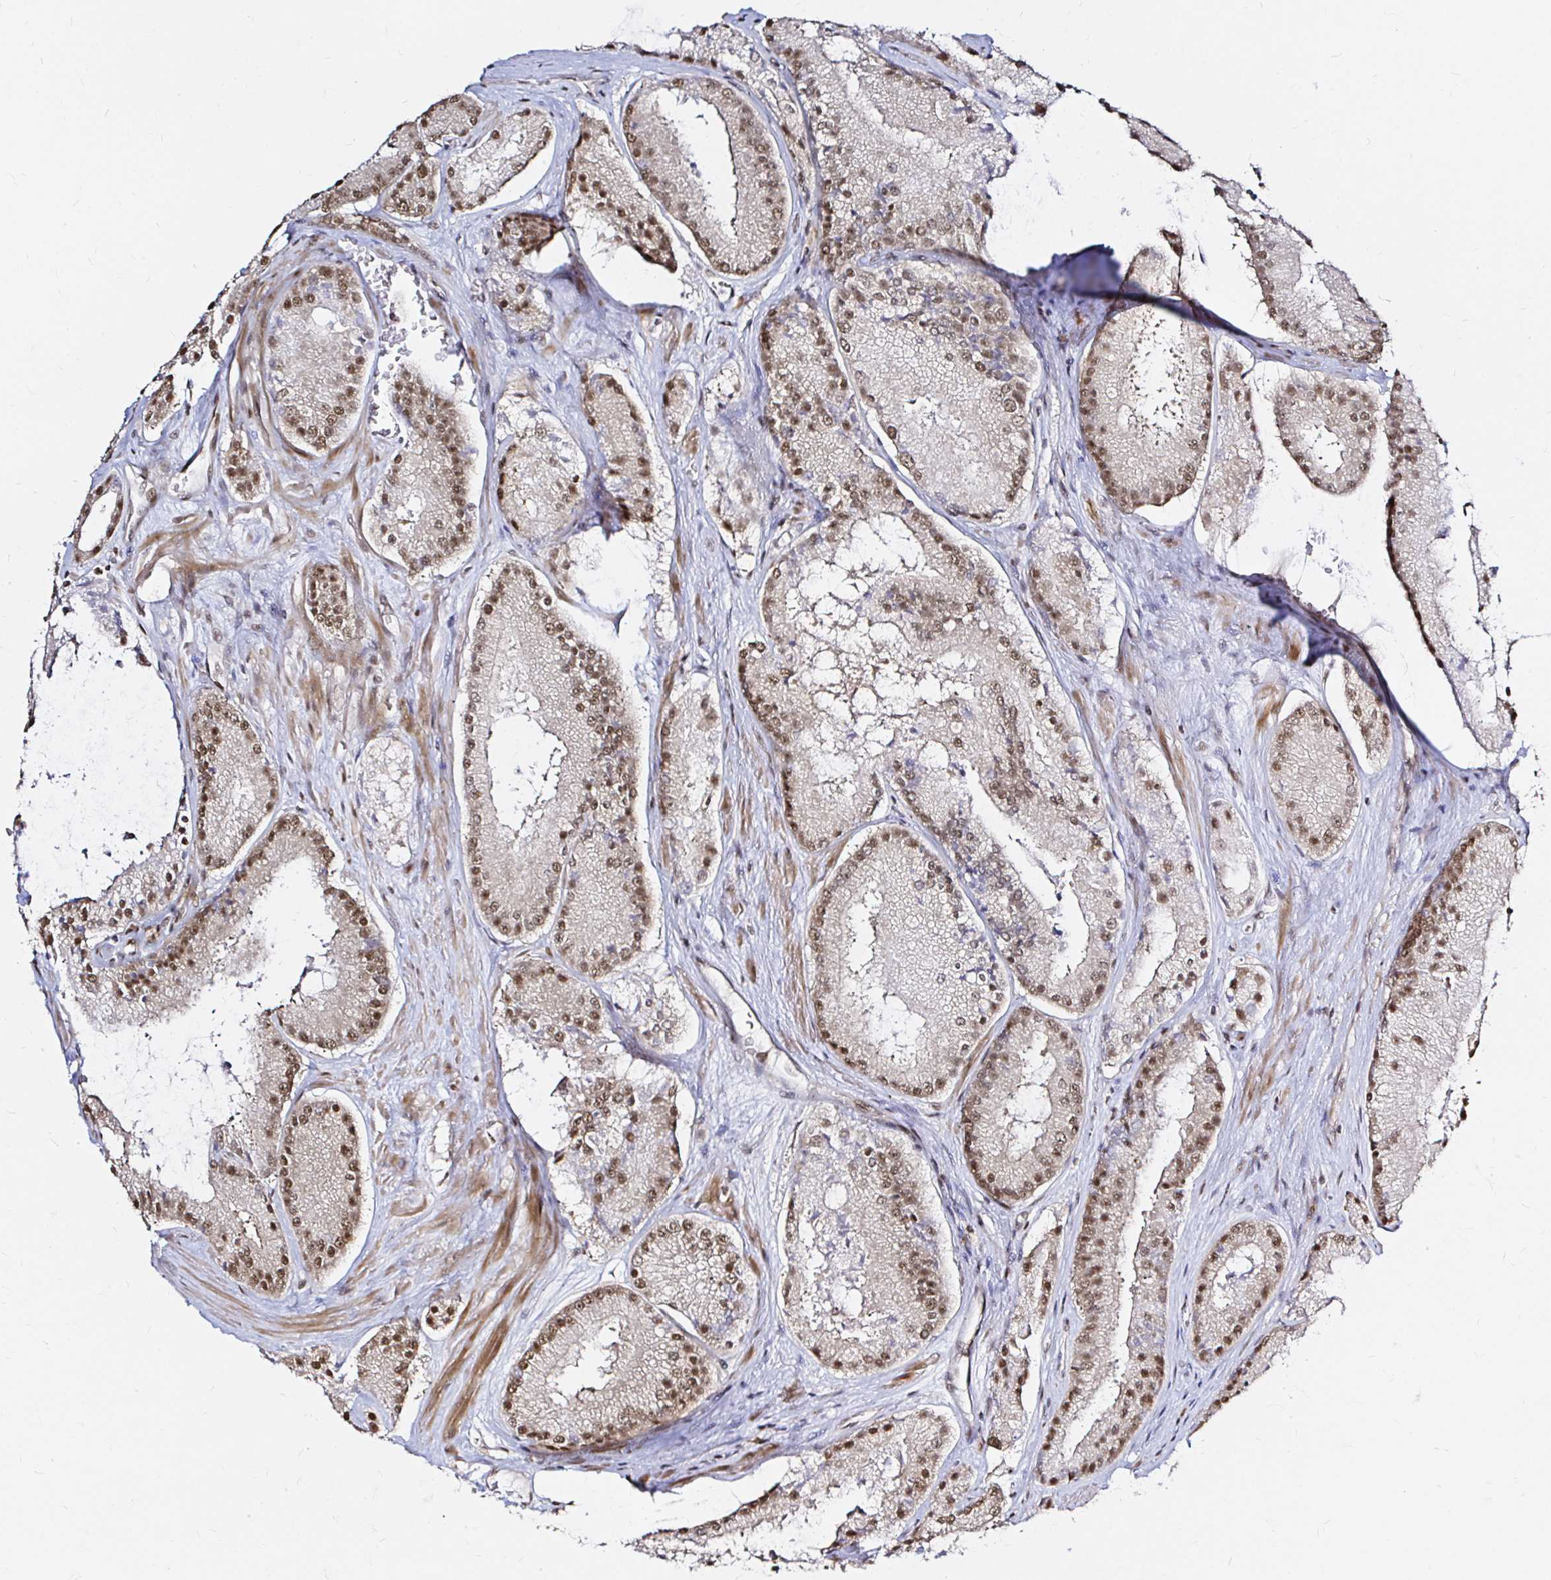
{"staining": {"intensity": "moderate", "quantity": "25%-75%", "location": "nuclear"}, "tissue": "prostate cancer", "cell_type": "Tumor cells", "image_type": "cancer", "snomed": [{"axis": "morphology", "description": "Adenocarcinoma, High grade"}, {"axis": "topography", "description": "Prostate"}], "caption": "Adenocarcinoma (high-grade) (prostate) stained with DAB (3,3'-diaminobenzidine) IHC shows medium levels of moderate nuclear positivity in approximately 25%-75% of tumor cells.", "gene": "SNRPC", "patient": {"sex": "male", "age": 73}}